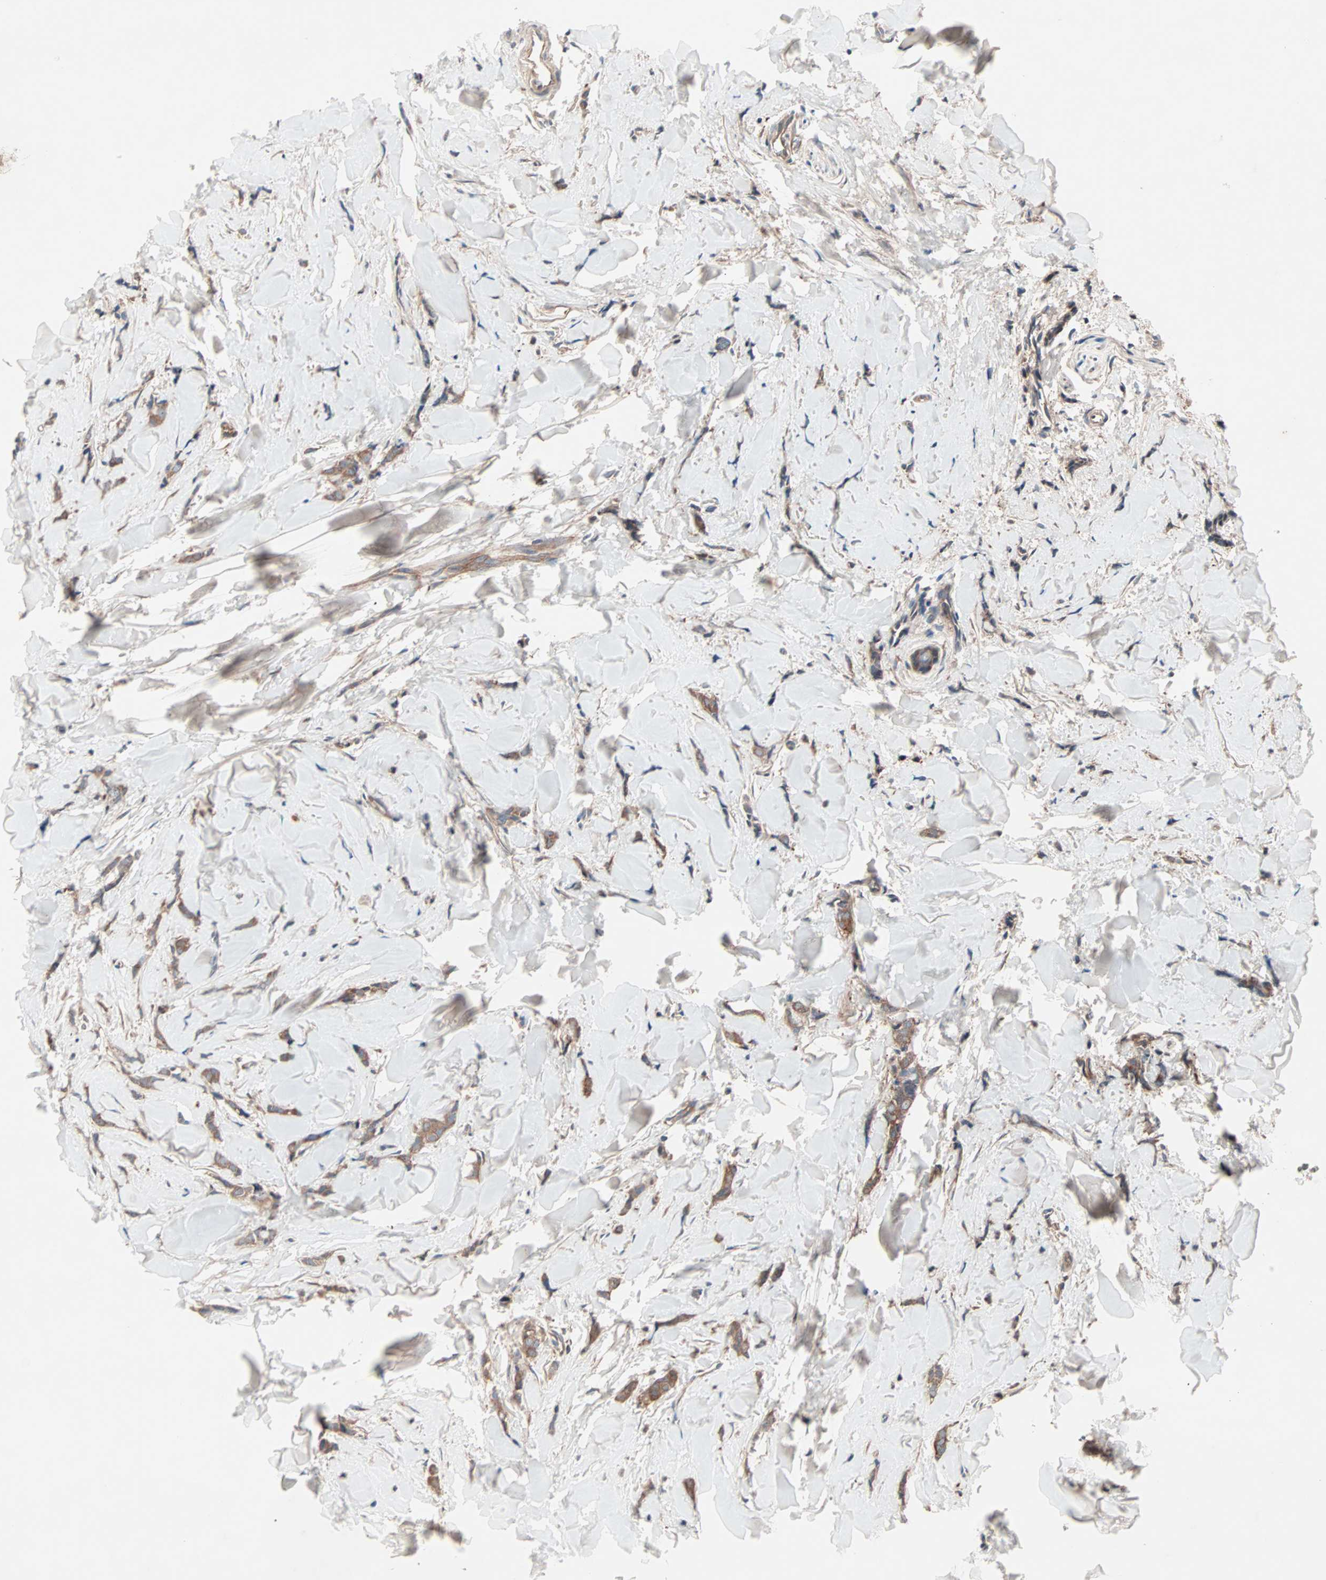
{"staining": {"intensity": "moderate", "quantity": ">75%", "location": "cytoplasmic/membranous"}, "tissue": "breast cancer", "cell_type": "Tumor cells", "image_type": "cancer", "snomed": [{"axis": "morphology", "description": "Lobular carcinoma"}, {"axis": "topography", "description": "Skin"}, {"axis": "topography", "description": "Breast"}], "caption": "Breast cancer stained with immunohistochemistry exhibits moderate cytoplasmic/membranous positivity in approximately >75% of tumor cells.", "gene": "CAD", "patient": {"sex": "female", "age": 46}}